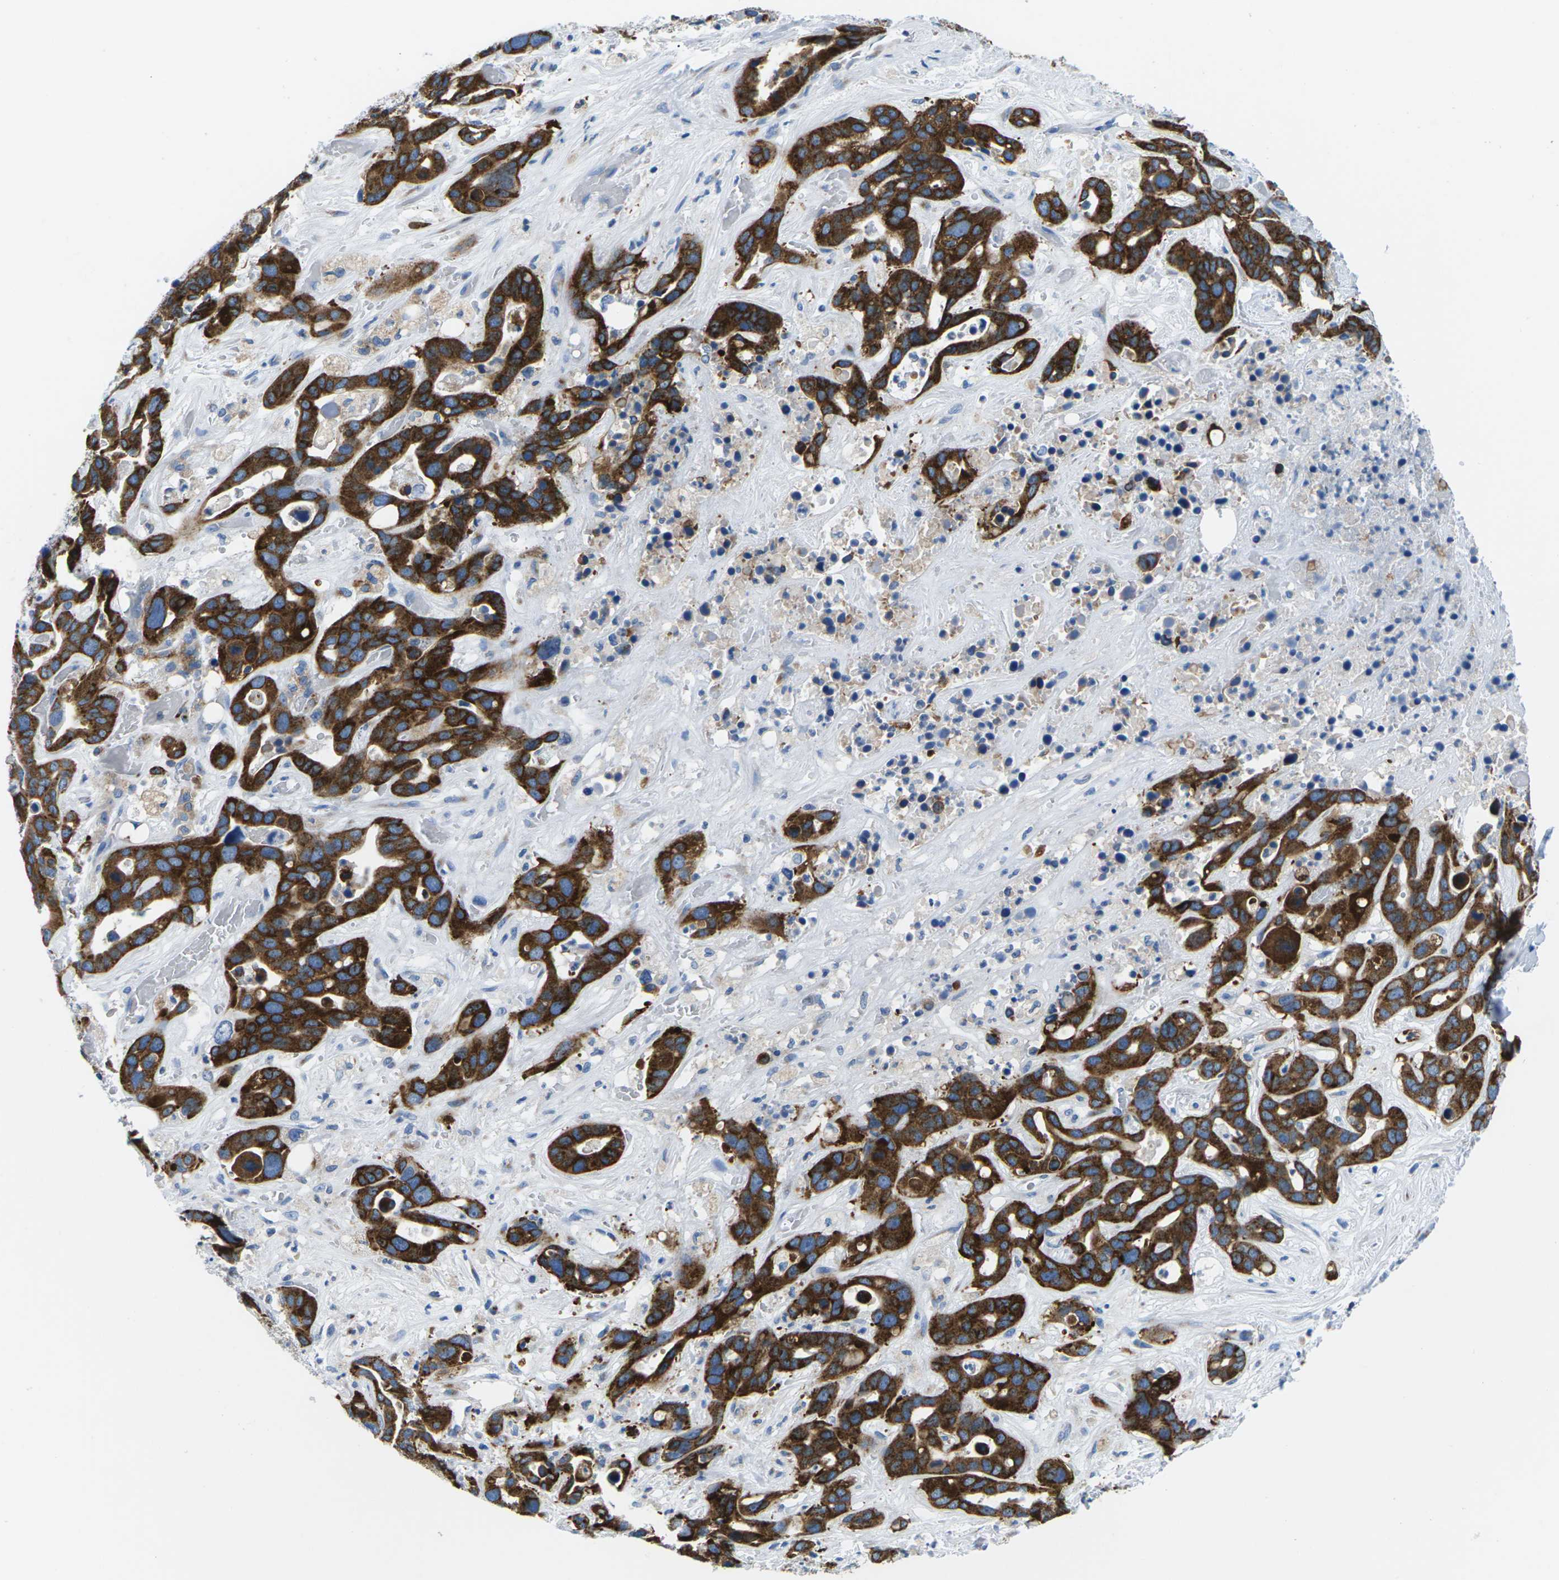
{"staining": {"intensity": "strong", "quantity": ">75%", "location": "cytoplasmic/membranous"}, "tissue": "liver cancer", "cell_type": "Tumor cells", "image_type": "cancer", "snomed": [{"axis": "morphology", "description": "Cholangiocarcinoma"}, {"axis": "topography", "description": "Liver"}], "caption": "This histopathology image displays IHC staining of liver cancer, with high strong cytoplasmic/membranous positivity in approximately >75% of tumor cells.", "gene": "SYNGR2", "patient": {"sex": "female", "age": 65}}